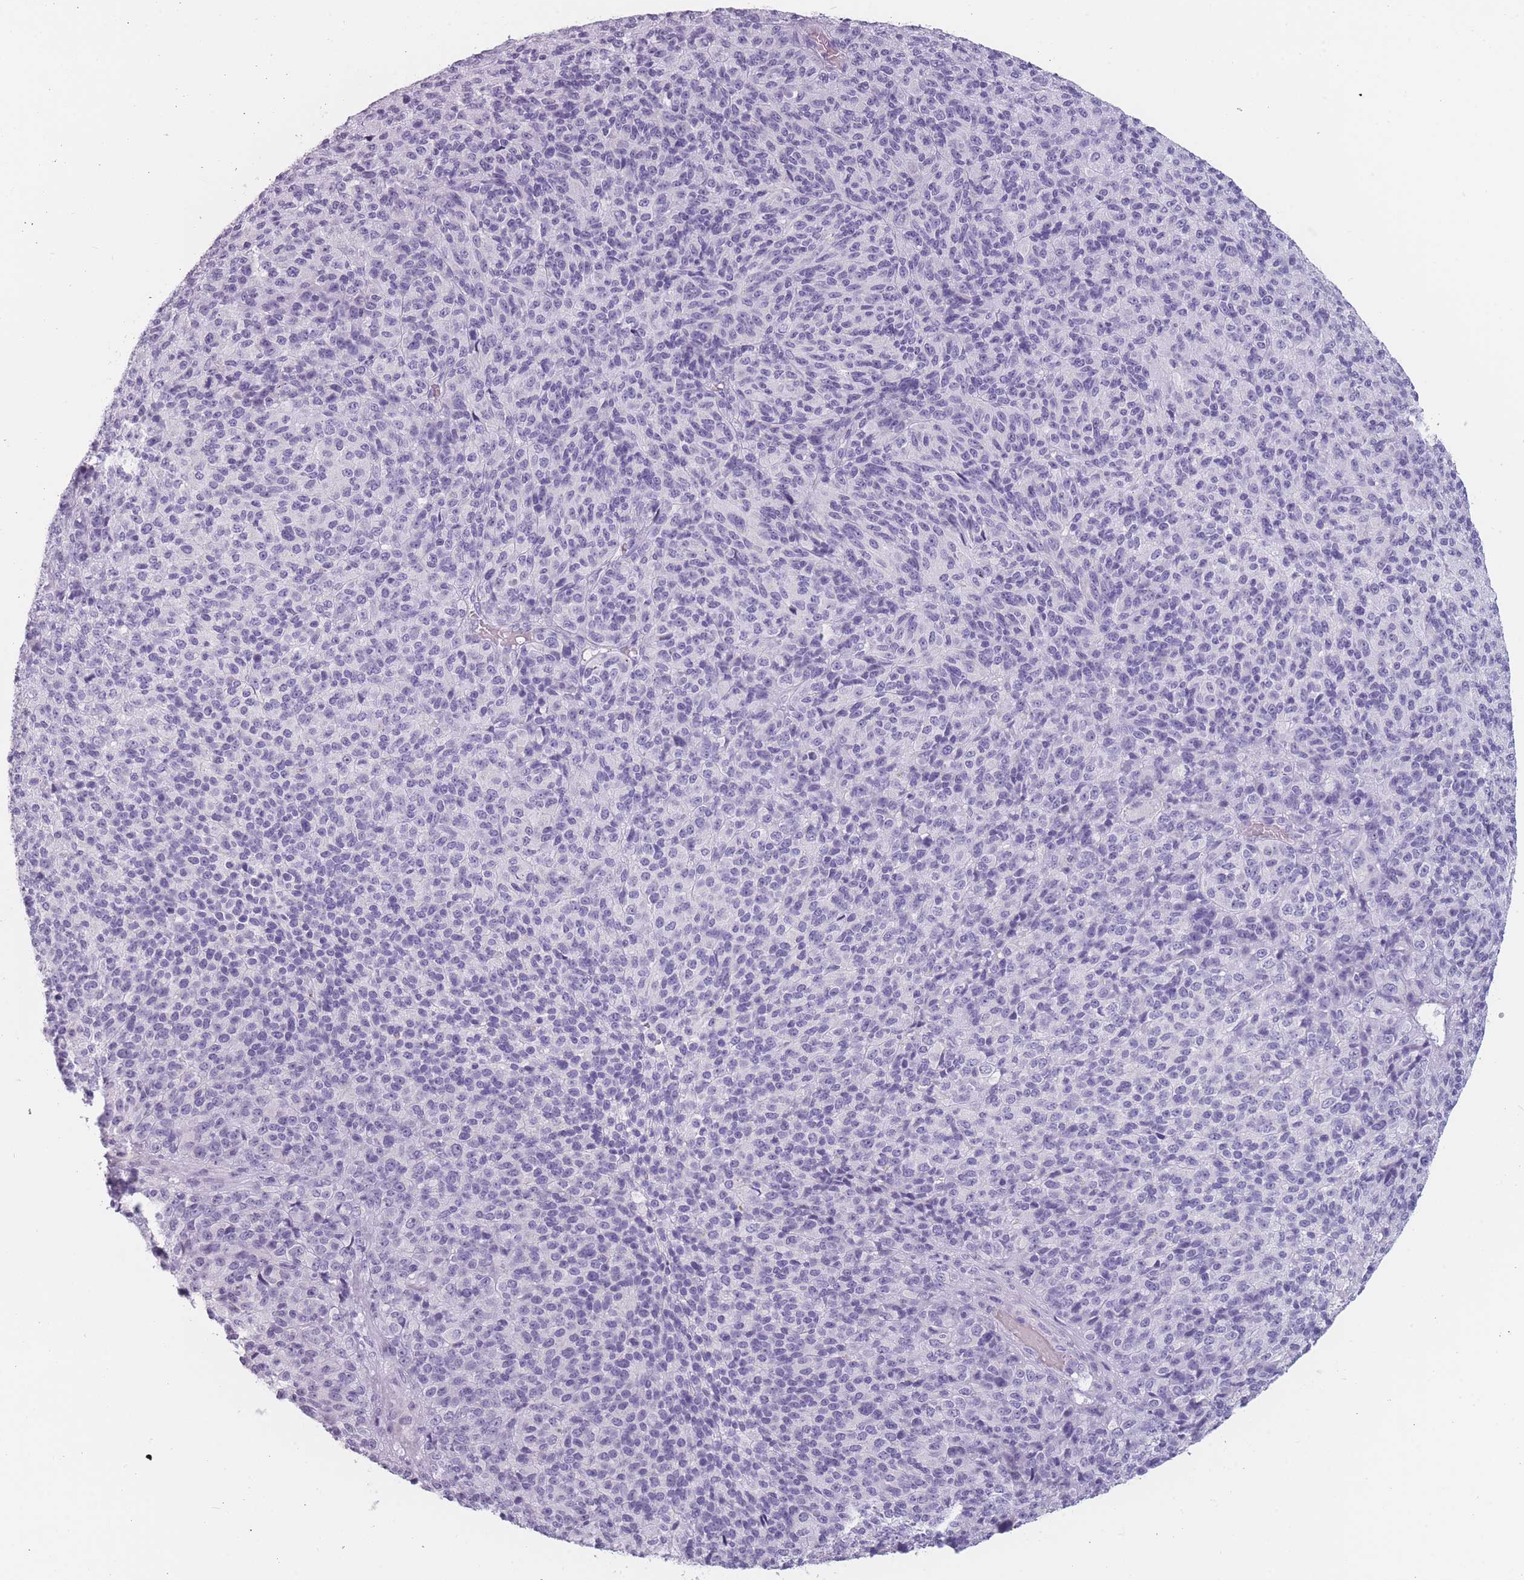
{"staining": {"intensity": "negative", "quantity": "none", "location": "none"}, "tissue": "melanoma", "cell_type": "Tumor cells", "image_type": "cancer", "snomed": [{"axis": "morphology", "description": "Malignant melanoma, Metastatic site"}, {"axis": "topography", "description": "Brain"}], "caption": "Image shows no significant protein positivity in tumor cells of malignant melanoma (metastatic site).", "gene": "PPFIA3", "patient": {"sex": "female", "age": 56}}